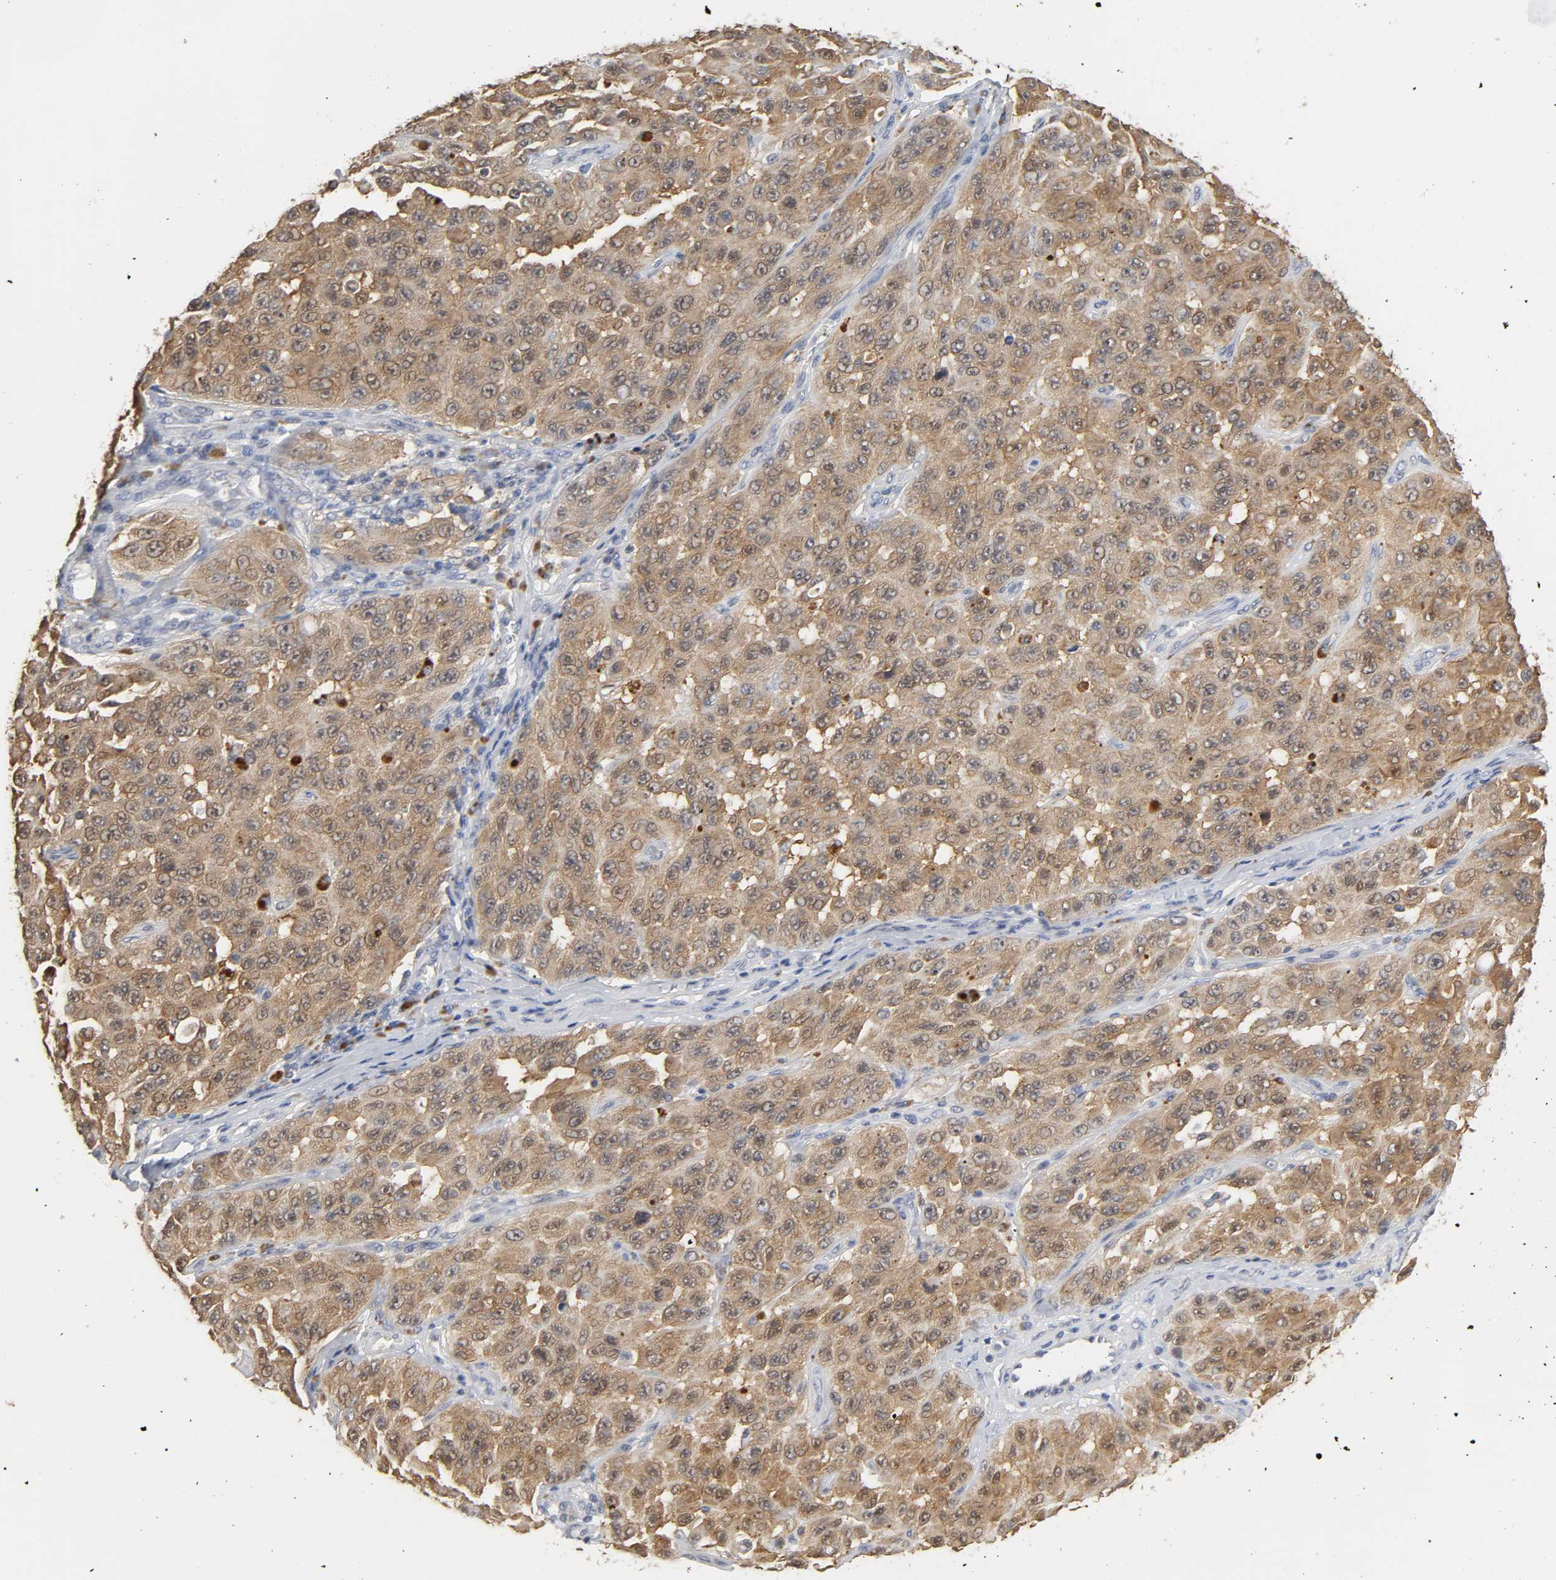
{"staining": {"intensity": "moderate", "quantity": ">75%", "location": "cytoplasmic/membranous"}, "tissue": "melanoma", "cell_type": "Tumor cells", "image_type": "cancer", "snomed": [{"axis": "morphology", "description": "Malignant melanoma, NOS"}, {"axis": "topography", "description": "Skin"}], "caption": "IHC (DAB) staining of melanoma shows moderate cytoplasmic/membranous protein staining in approximately >75% of tumor cells.", "gene": "MIF", "patient": {"sex": "male", "age": 30}}